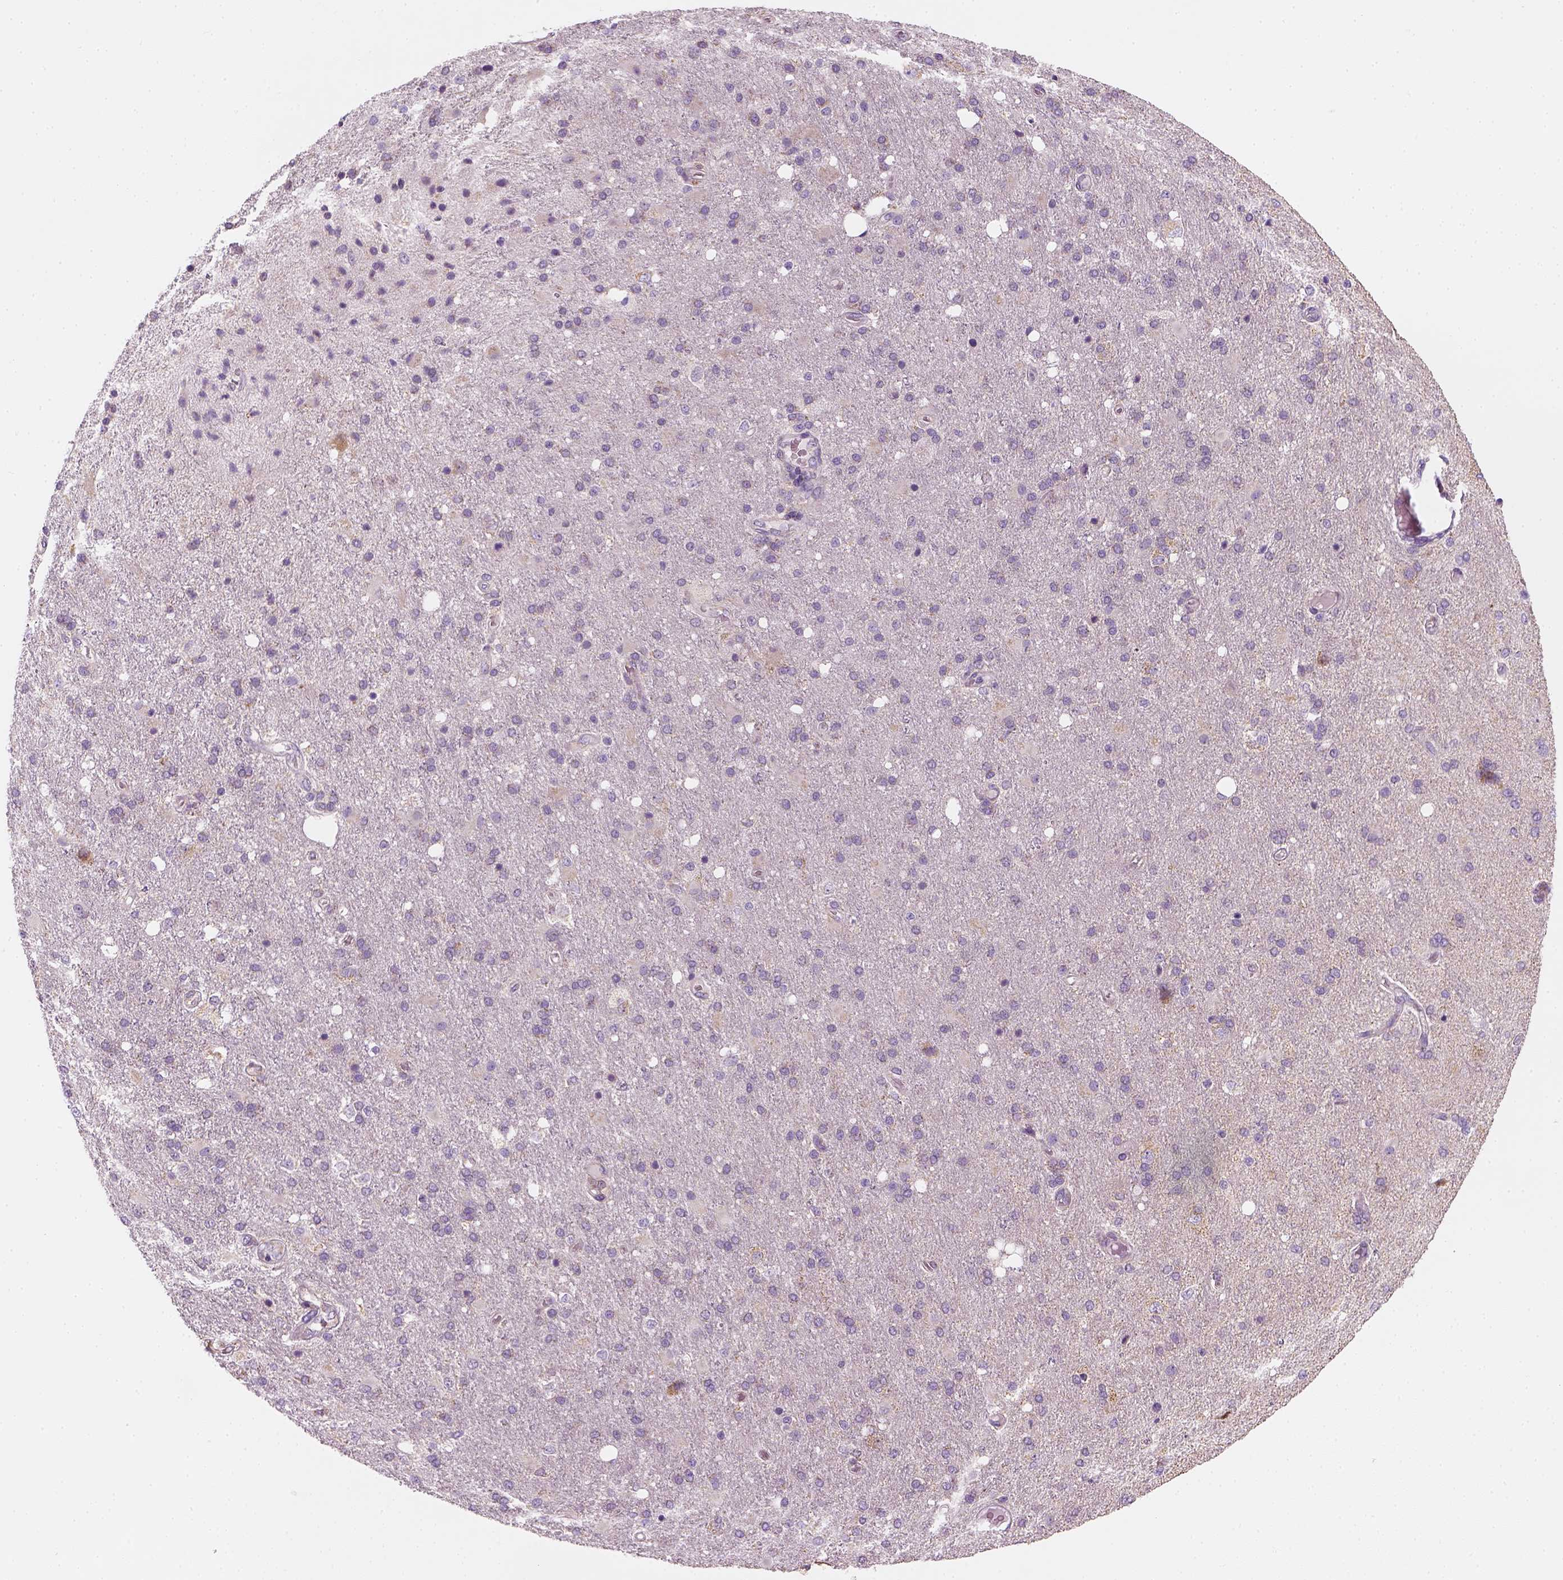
{"staining": {"intensity": "negative", "quantity": "none", "location": "none"}, "tissue": "cerebral cortex", "cell_type": "Endothelial cells", "image_type": "normal", "snomed": [{"axis": "morphology", "description": "Normal tissue, NOS"}, {"axis": "morphology", "description": "Glioma, malignant, High grade"}, {"axis": "topography", "description": "Cerebral cortex"}], "caption": "Photomicrograph shows no protein expression in endothelial cells of benign cerebral cortex.", "gene": "AWAT2", "patient": {"sex": "male", "age": 77}}